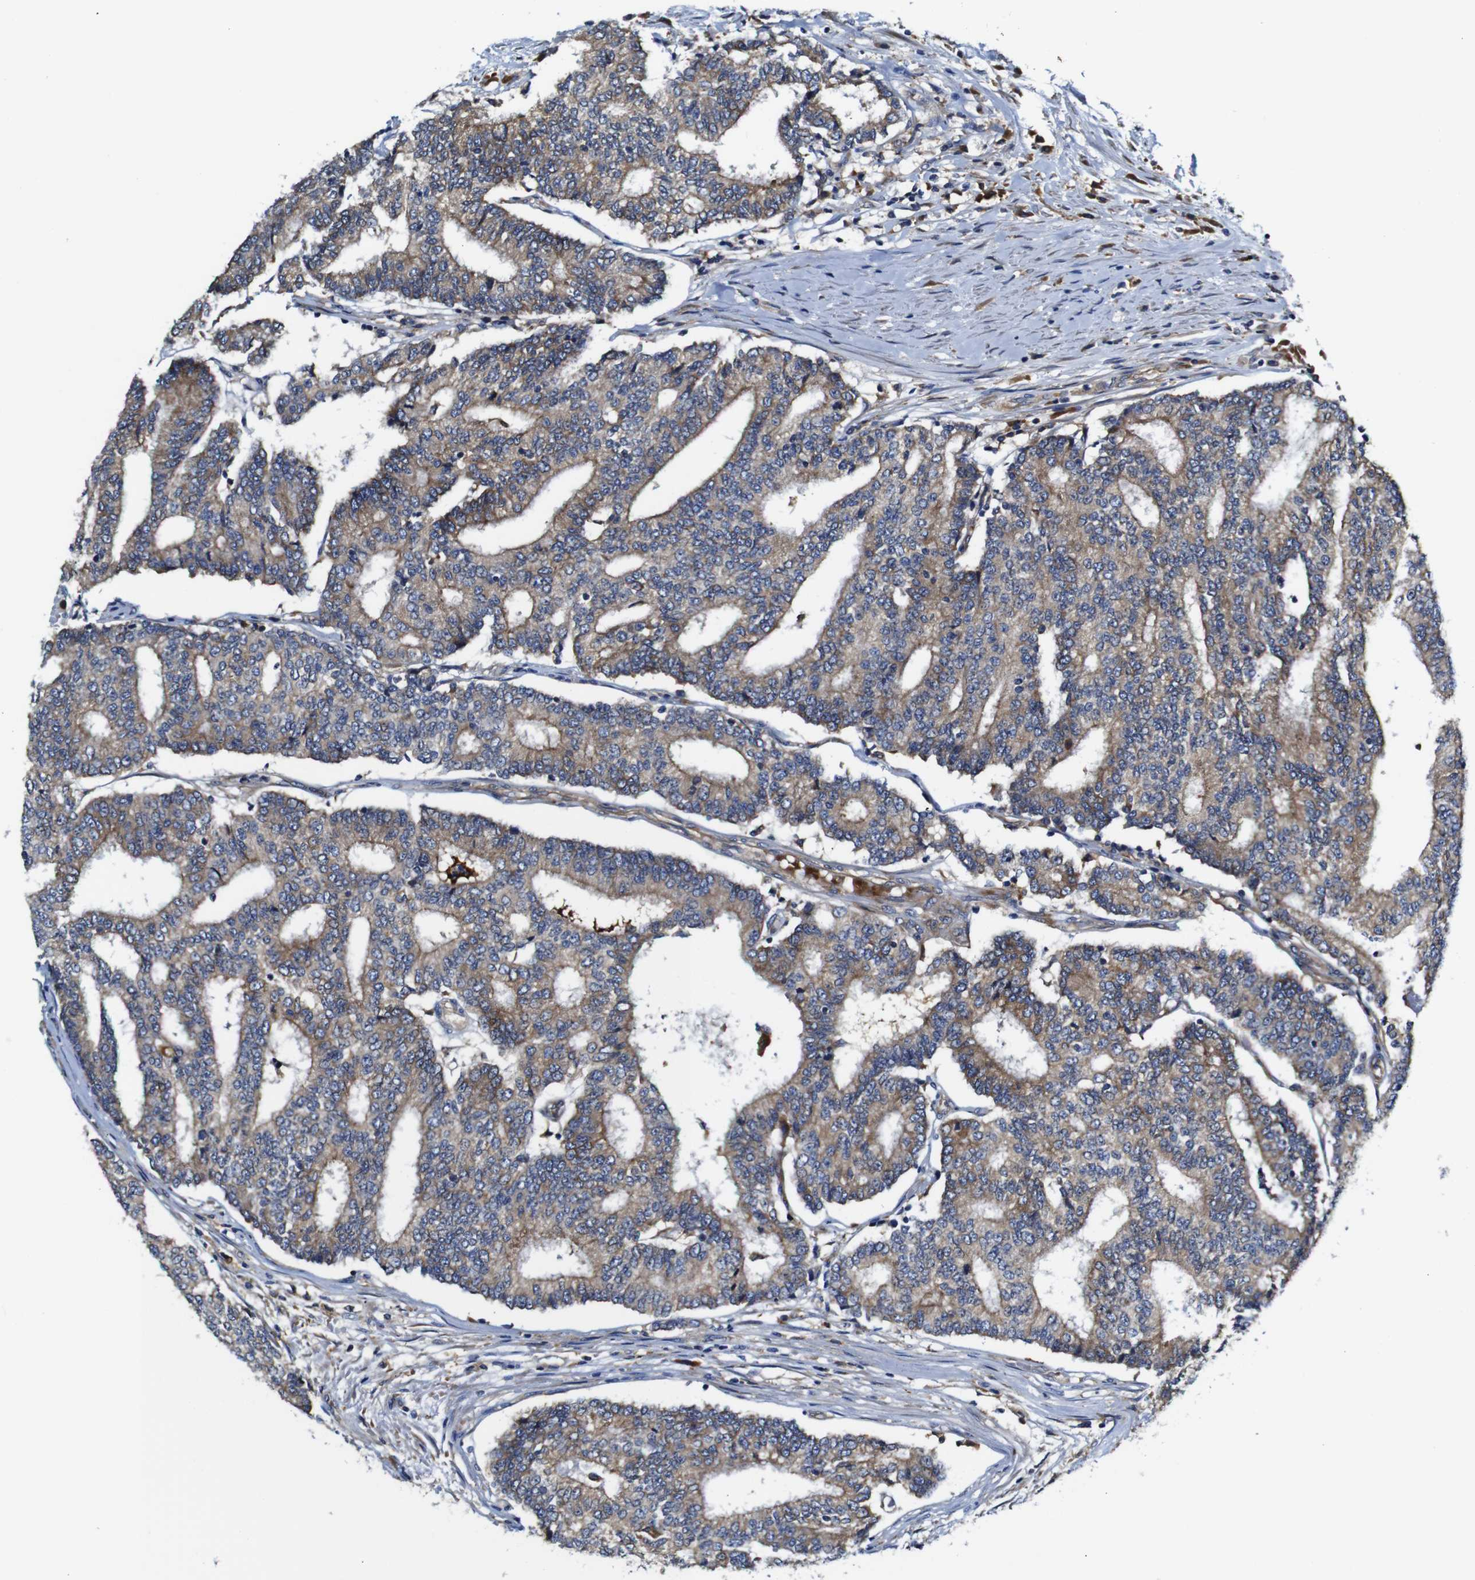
{"staining": {"intensity": "weak", "quantity": ">75%", "location": "cytoplasmic/membranous"}, "tissue": "prostate cancer", "cell_type": "Tumor cells", "image_type": "cancer", "snomed": [{"axis": "morphology", "description": "Normal tissue, NOS"}, {"axis": "morphology", "description": "Adenocarcinoma, High grade"}, {"axis": "topography", "description": "Prostate"}, {"axis": "topography", "description": "Seminal veicle"}], "caption": "Prostate cancer stained for a protein exhibits weak cytoplasmic/membranous positivity in tumor cells.", "gene": "CLCC1", "patient": {"sex": "male", "age": 55}}